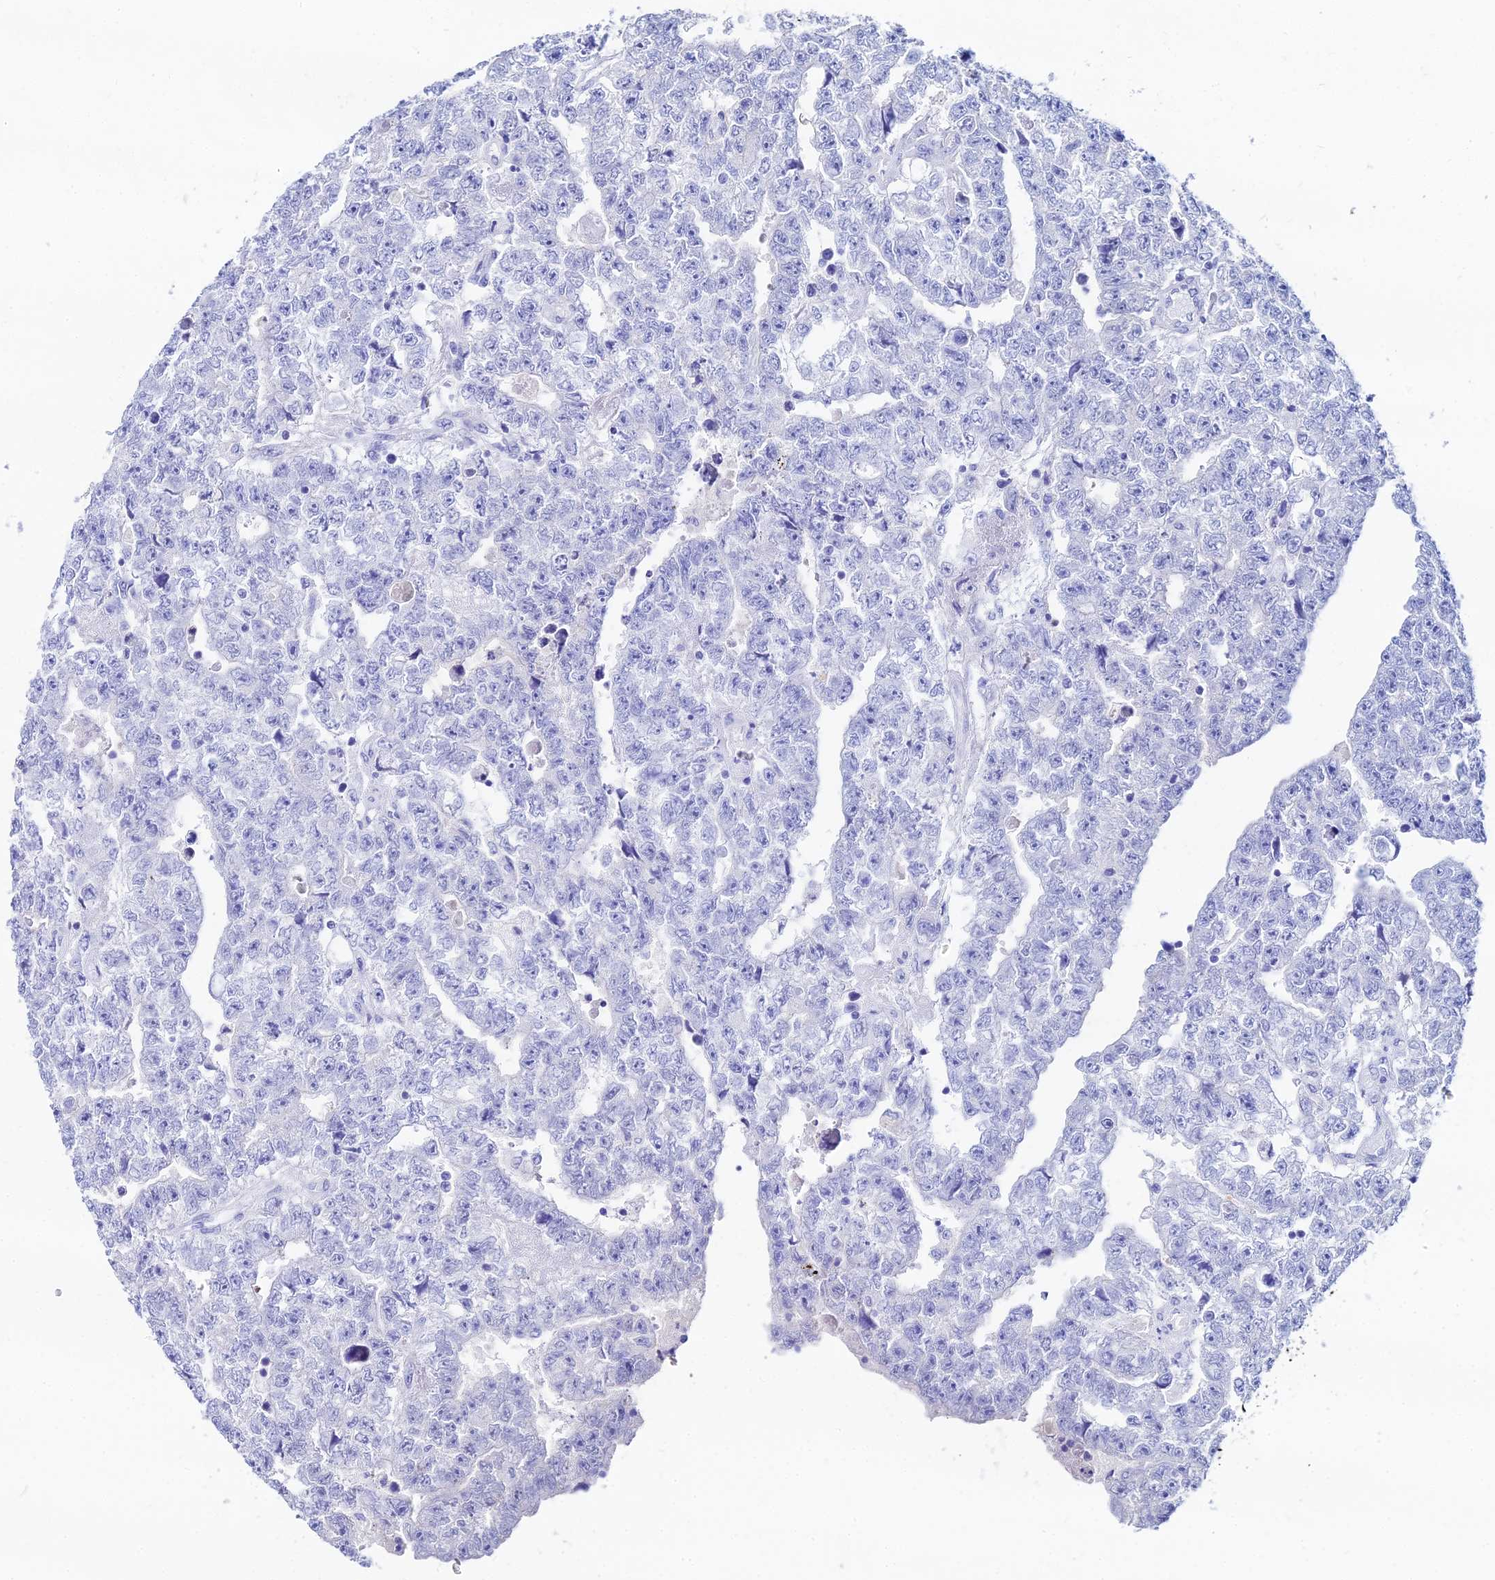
{"staining": {"intensity": "negative", "quantity": "none", "location": "none"}, "tissue": "testis cancer", "cell_type": "Tumor cells", "image_type": "cancer", "snomed": [{"axis": "morphology", "description": "Carcinoma, Embryonal, NOS"}, {"axis": "topography", "description": "Testis"}], "caption": "DAB immunohistochemical staining of testis cancer (embryonal carcinoma) demonstrates no significant positivity in tumor cells.", "gene": "HSPA1L", "patient": {"sex": "male", "age": 25}}